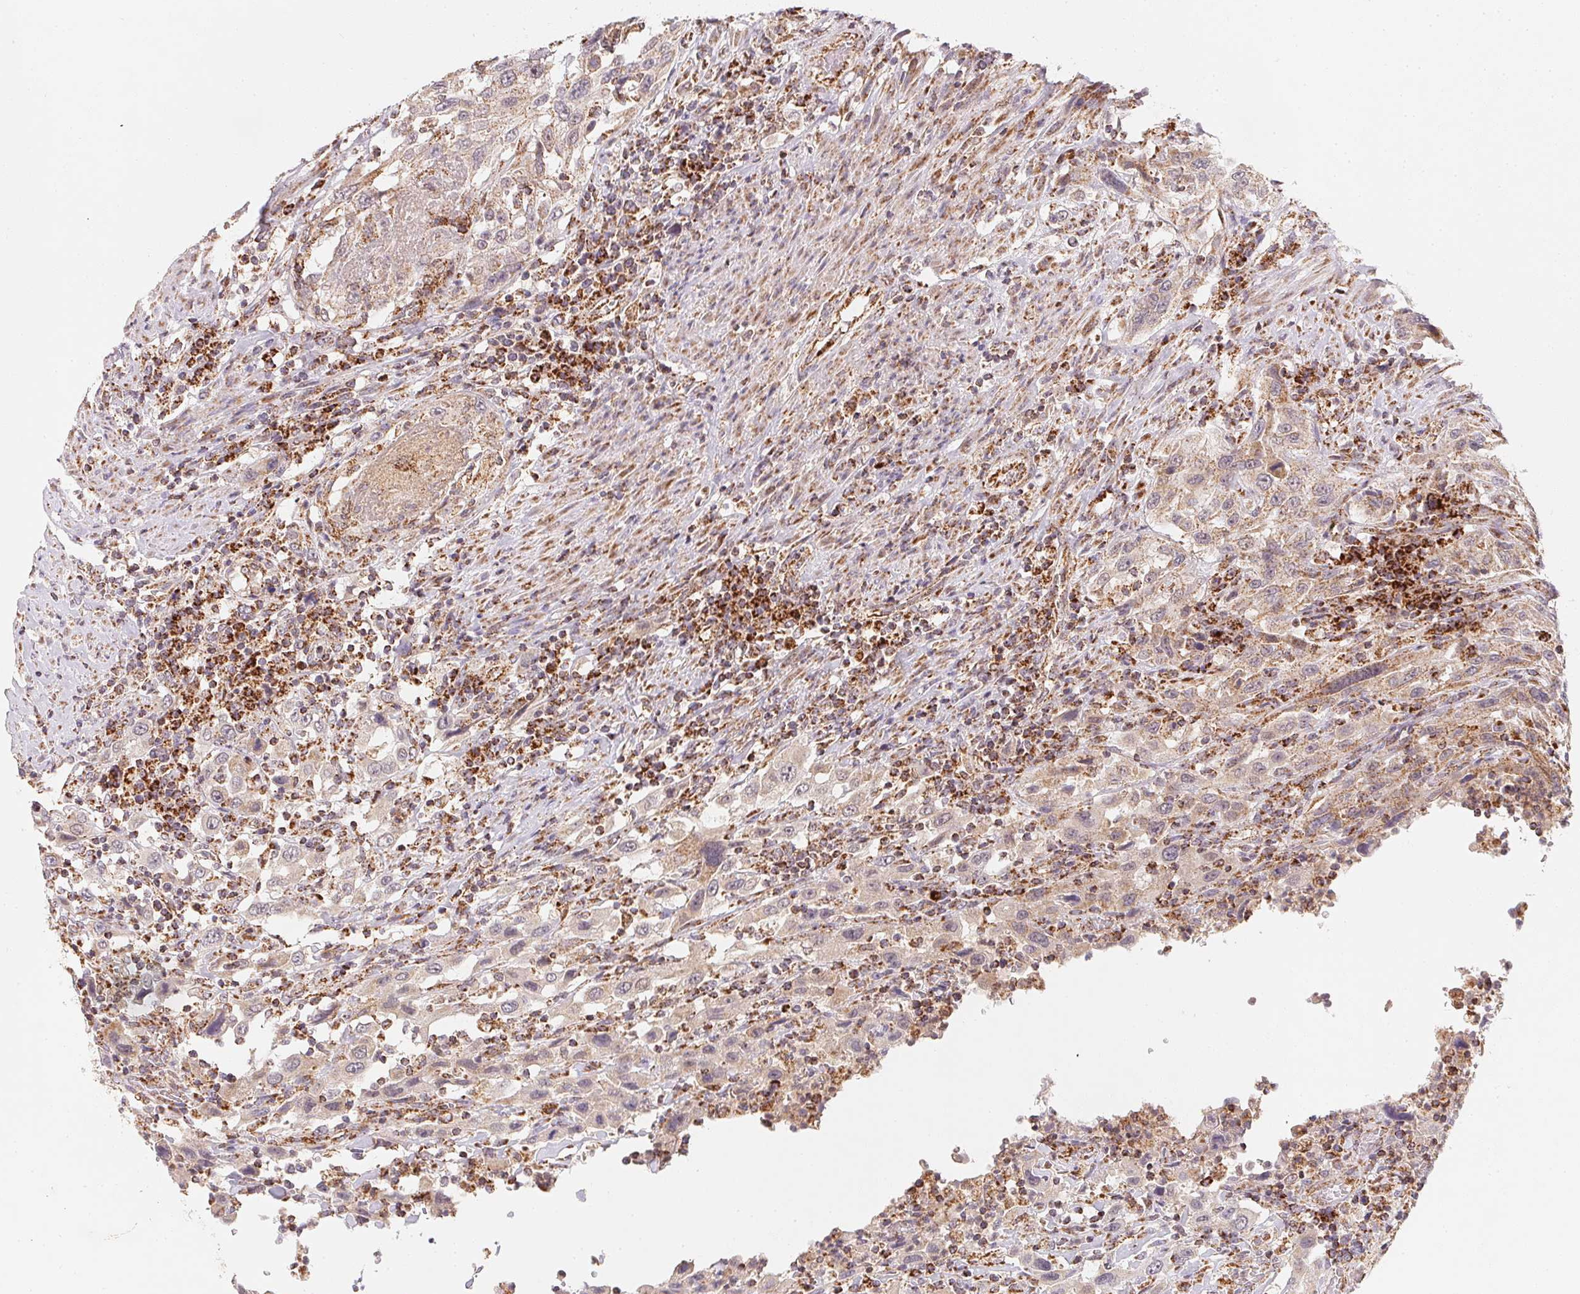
{"staining": {"intensity": "weak", "quantity": "<25%", "location": "cytoplasmic/membranous"}, "tissue": "urothelial cancer", "cell_type": "Tumor cells", "image_type": "cancer", "snomed": [{"axis": "morphology", "description": "Urothelial carcinoma, High grade"}, {"axis": "topography", "description": "Urinary bladder"}], "caption": "The histopathology image demonstrates no staining of tumor cells in urothelial carcinoma (high-grade).", "gene": "NDUFS6", "patient": {"sex": "male", "age": 61}}